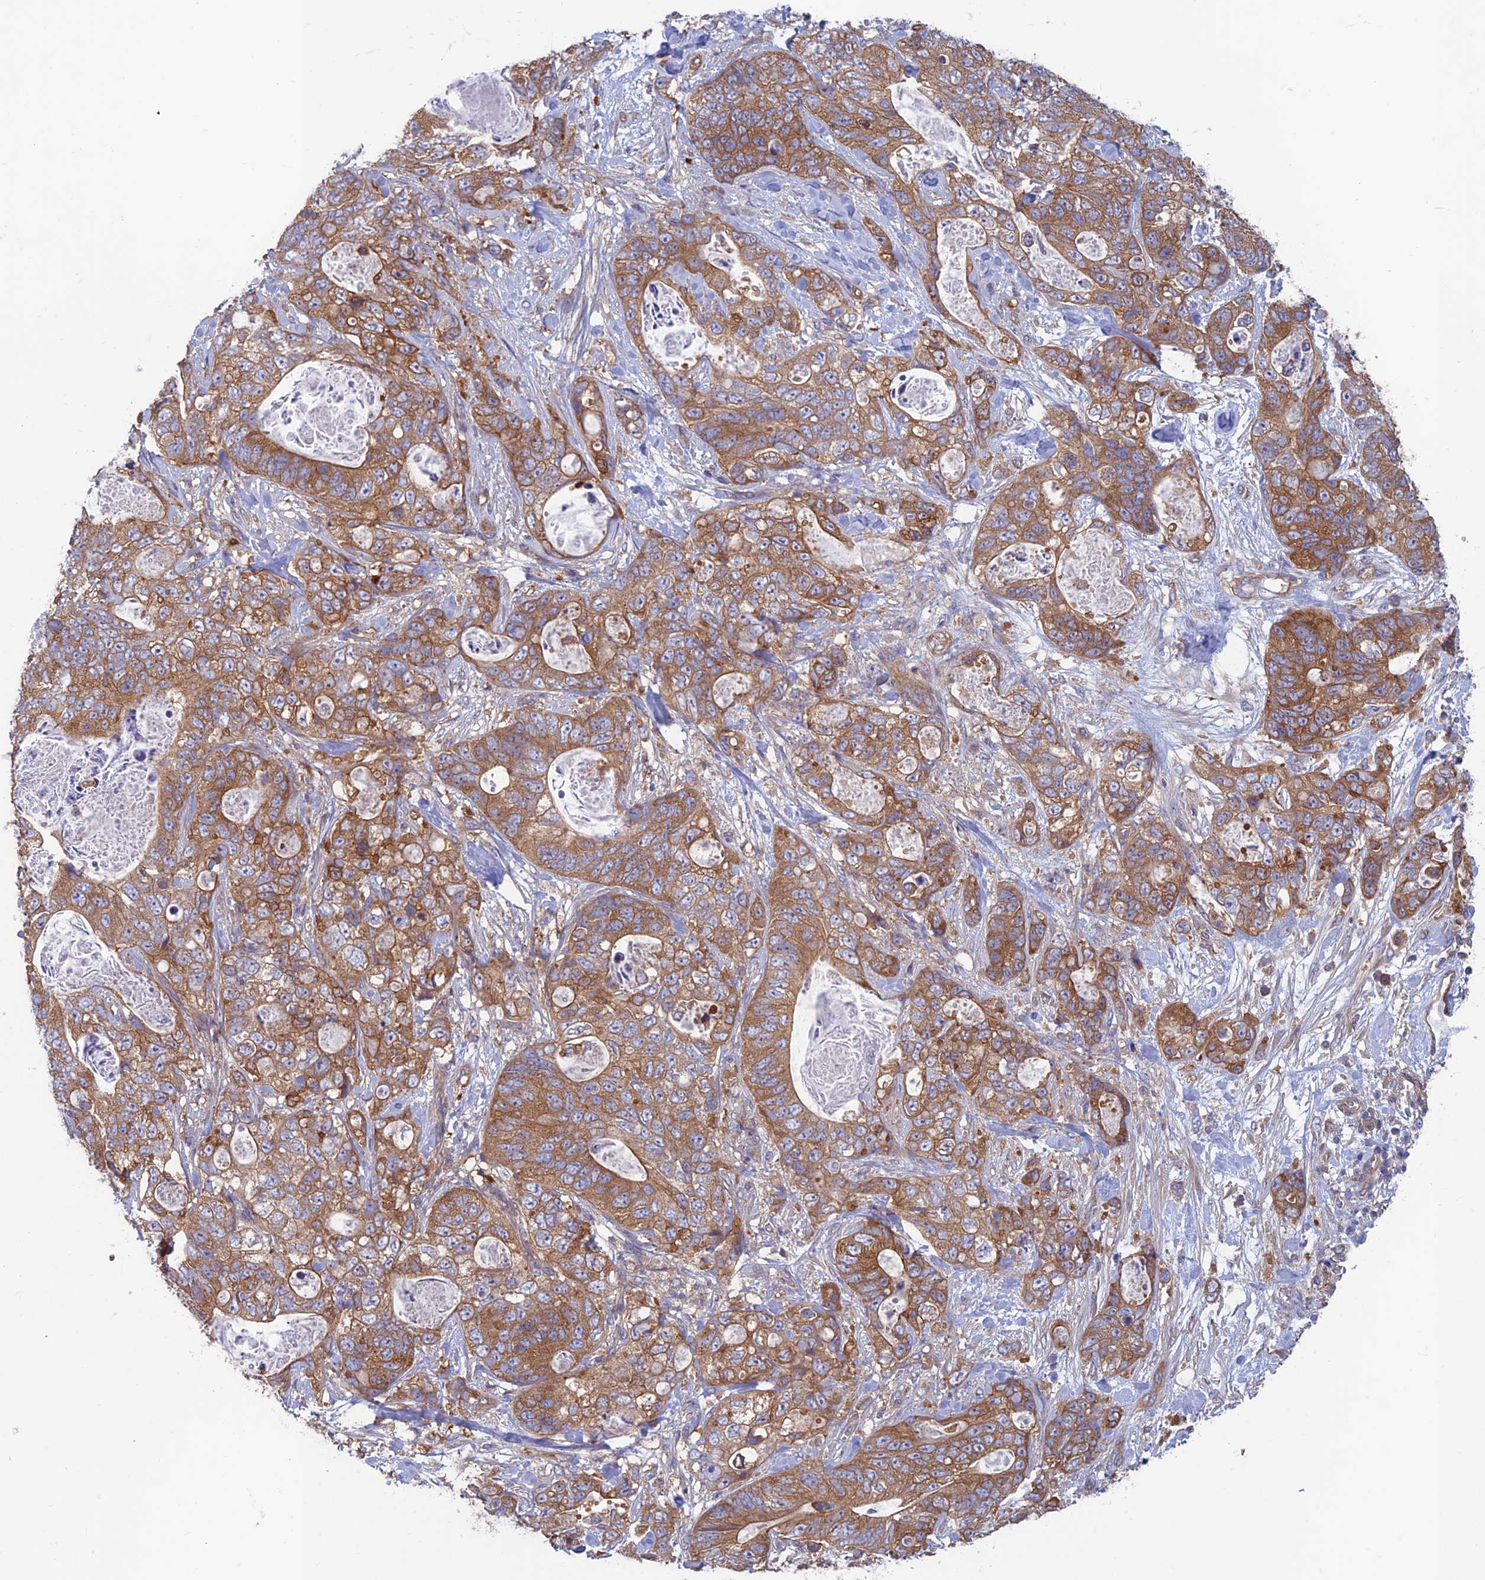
{"staining": {"intensity": "moderate", "quantity": ">75%", "location": "cytoplasmic/membranous"}, "tissue": "stomach cancer", "cell_type": "Tumor cells", "image_type": "cancer", "snomed": [{"axis": "morphology", "description": "Normal tissue, NOS"}, {"axis": "morphology", "description": "Adenocarcinoma, NOS"}, {"axis": "topography", "description": "Stomach"}], "caption": "Approximately >75% of tumor cells in stomach adenocarcinoma display moderate cytoplasmic/membranous protein positivity as visualized by brown immunohistochemical staining.", "gene": "DNM1L", "patient": {"sex": "female", "age": 89}}